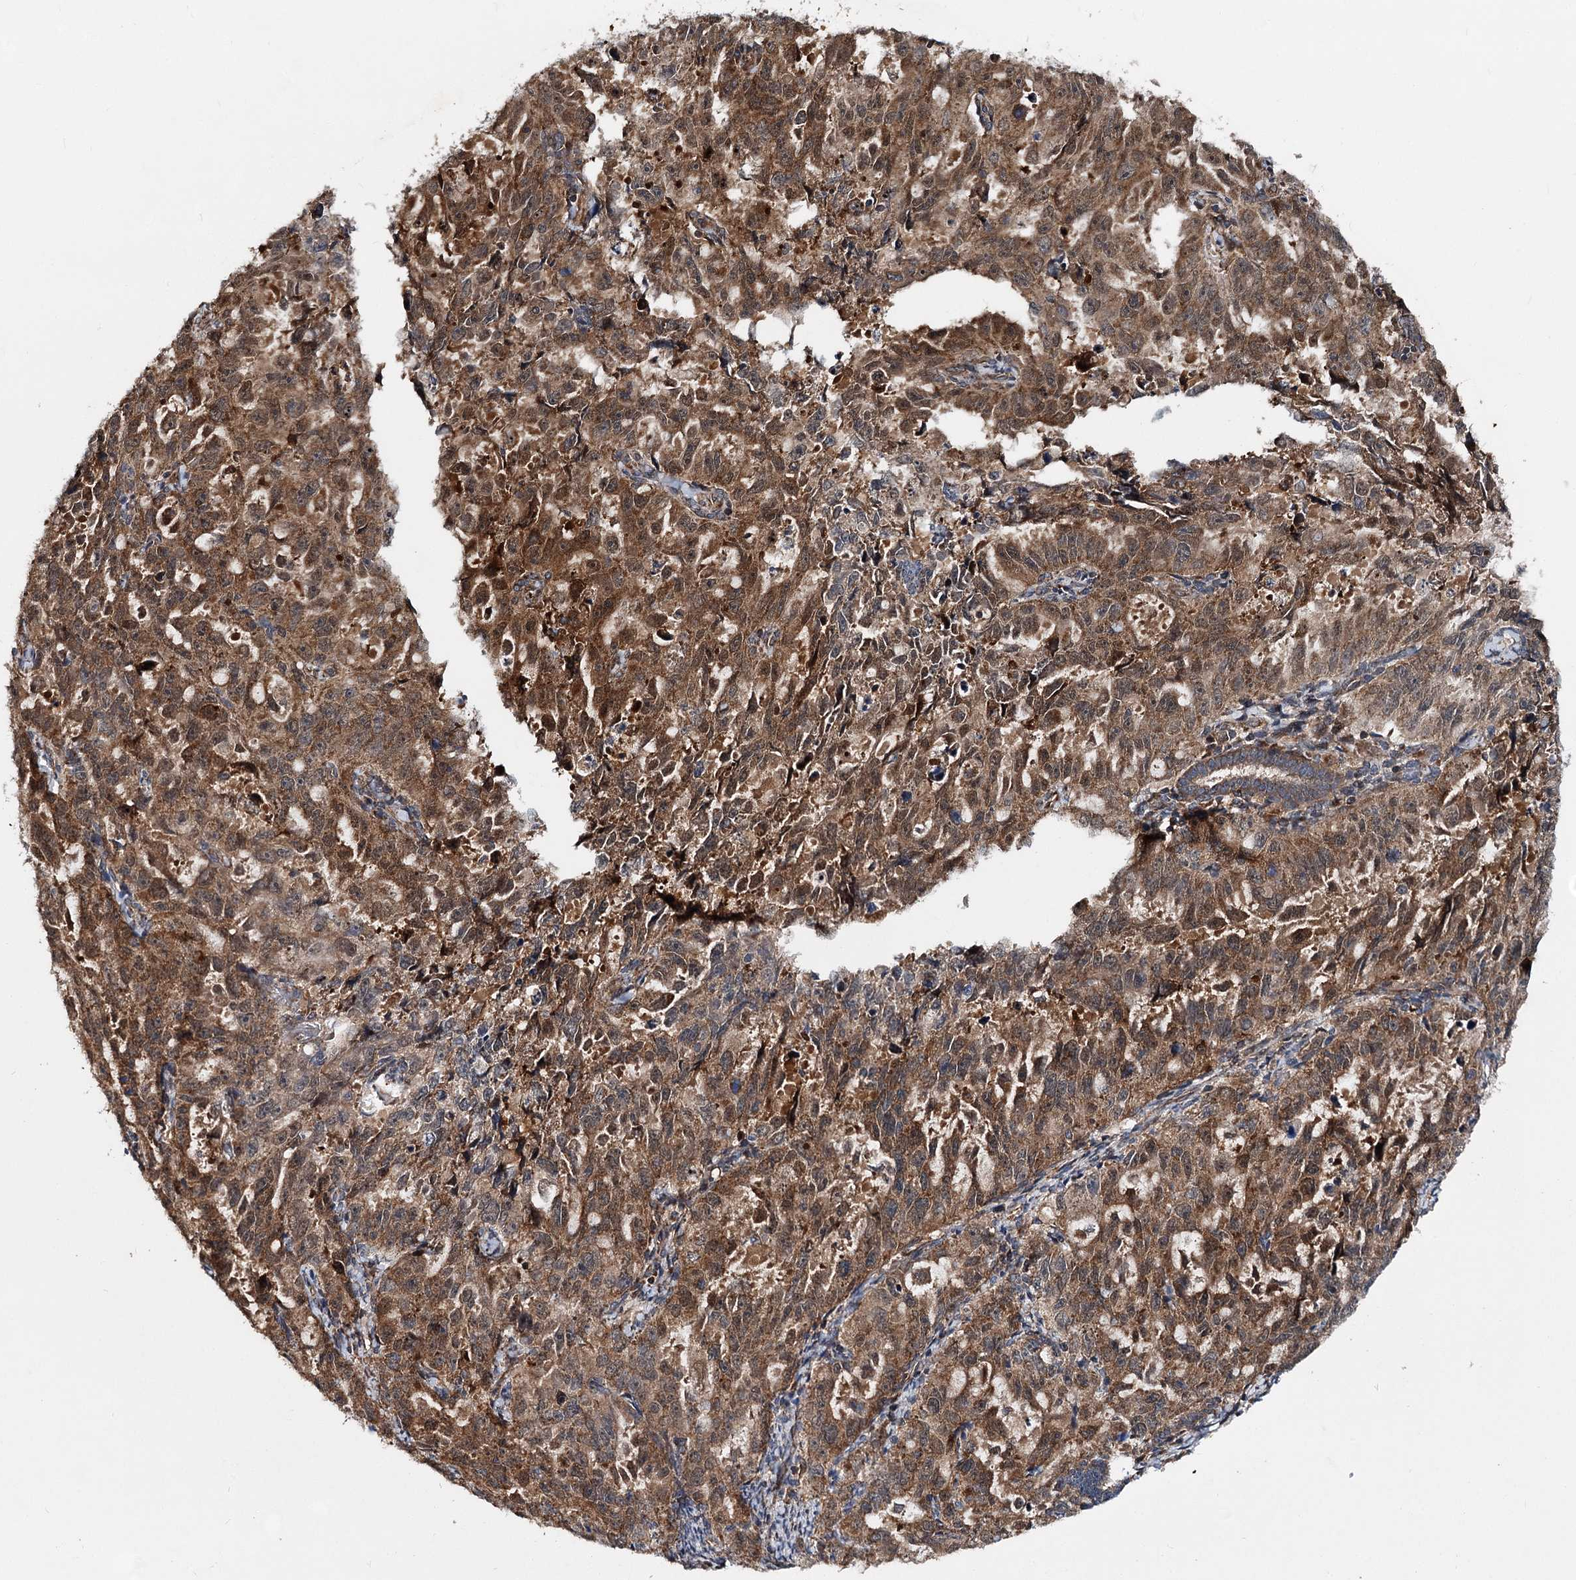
{"staining": {"intensity": "moderate", "quantity": ">75%", "location": "cytoplasmic/membranous,nuclear"}, "tissue": "endometrial cancer", "cell_type": "Tumor cells", "image_type": "cancer", "snomed": [{"axis": "morphology", "description": "Adenocarcinoma, NOS"}, {"axis": "topography", "description": "Endometrium"}], "caption": "A brown stain highlights moderate cytoplasmic/membranous and nuclear staining of a protein in human endometrial adenocarcinoma tumor cells. The protein is stained brown, and the nuclei are stained in blue (DAB (3,3'-diaminobenzidine) IHC with brightfield microscopy, high magnification).", "gene": "MINDY3", "patient": {"sex": "female", "age": 65}}